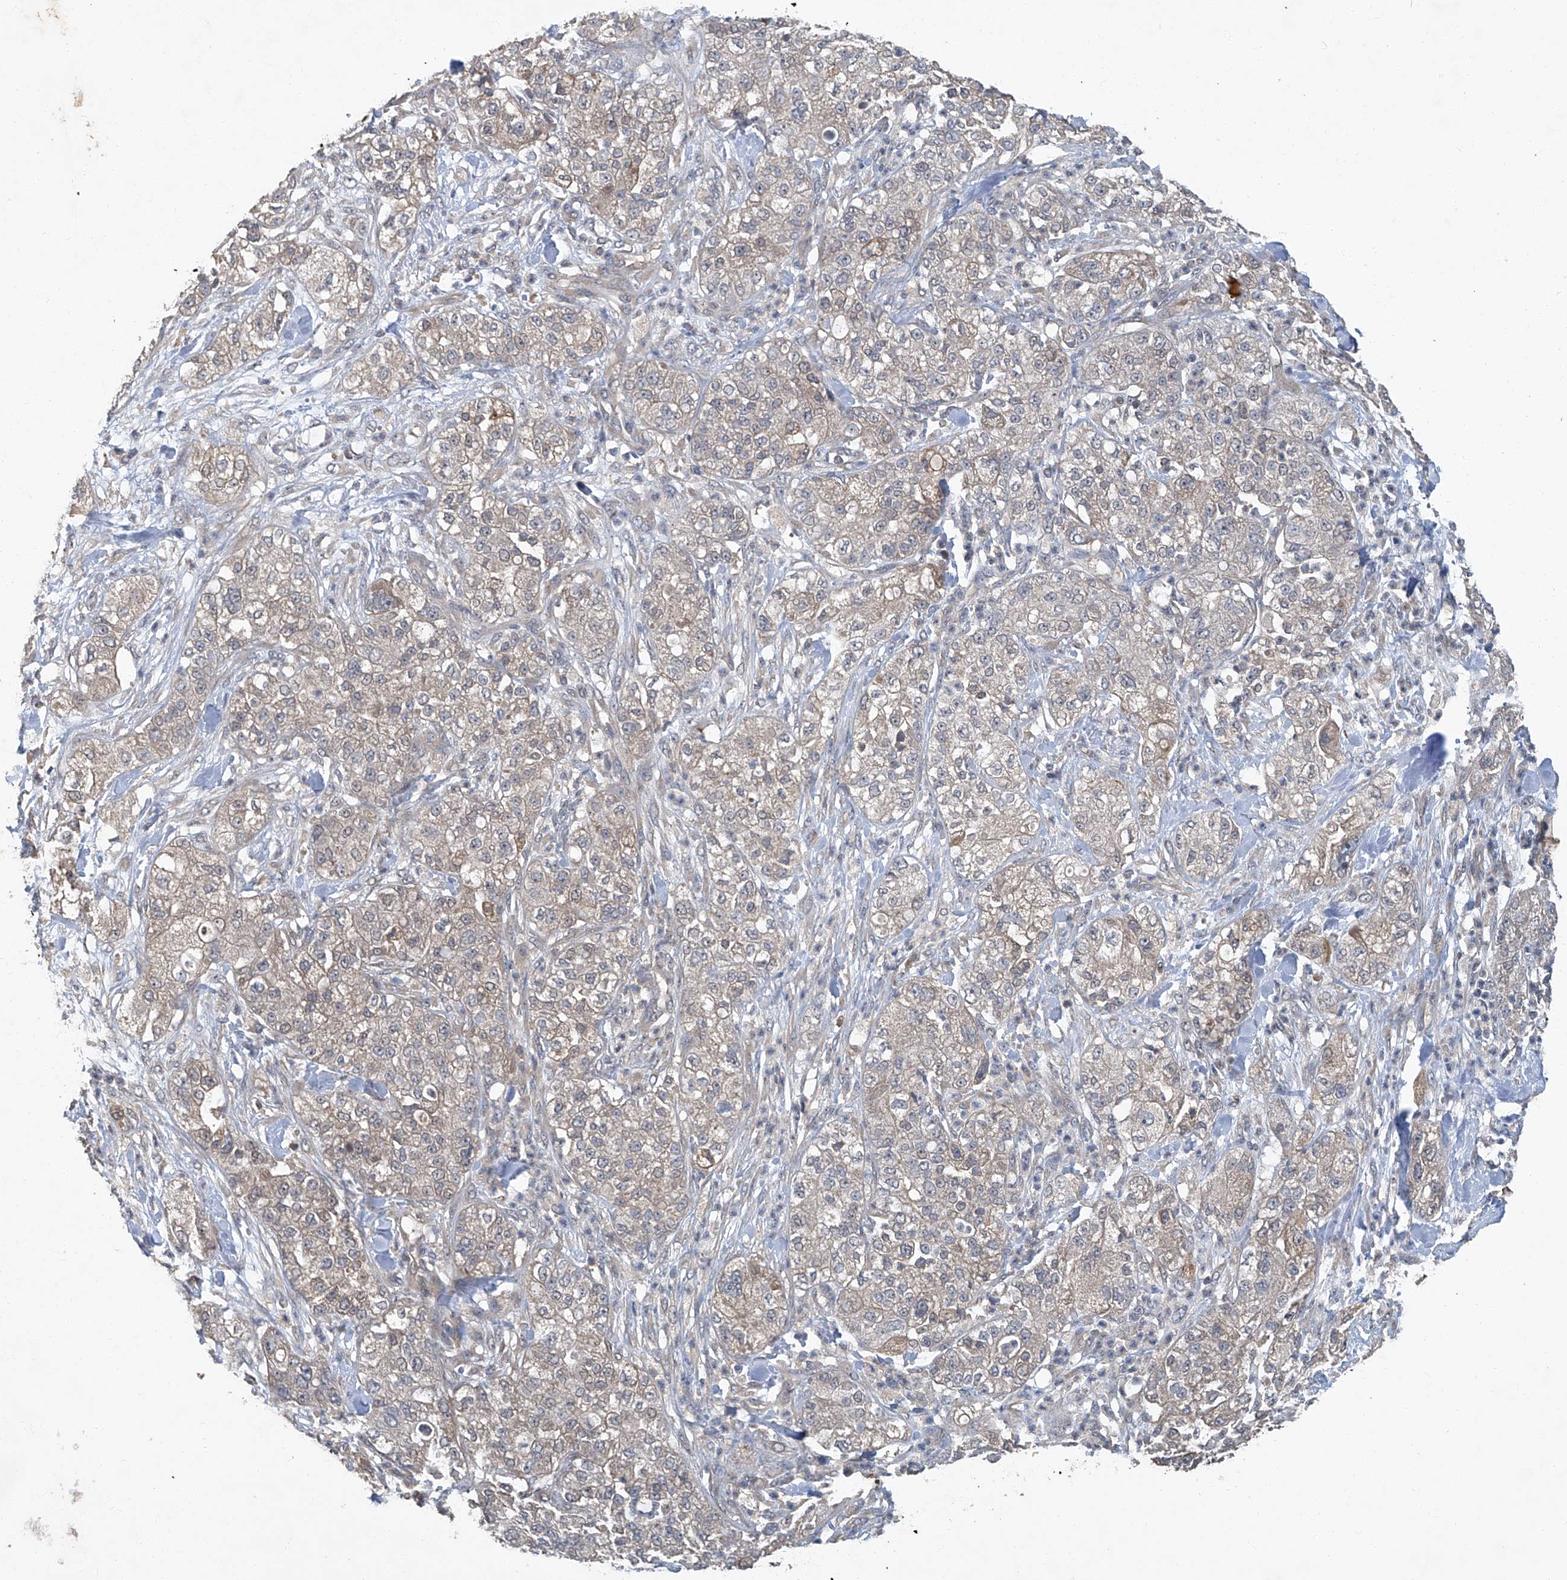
{"staining": {"intensity": "negative", "quantity": "none", "location": "none"}, "tissue": "pancreatic cancer", "cell_type": "Tumor cells", "image_type": "cancer", "snomed": [{"axis": "morphology", "description": "Adenocarcinoma, NOS"}, {"axis": "topography", "description": "Pancreas"}], "caption": "There is no significant staining in tumor cells of pancreatic cancer (adenocarcinoma).", "gene": "ANKRD34A", "patient": {"sex": "female", "age": 78}}